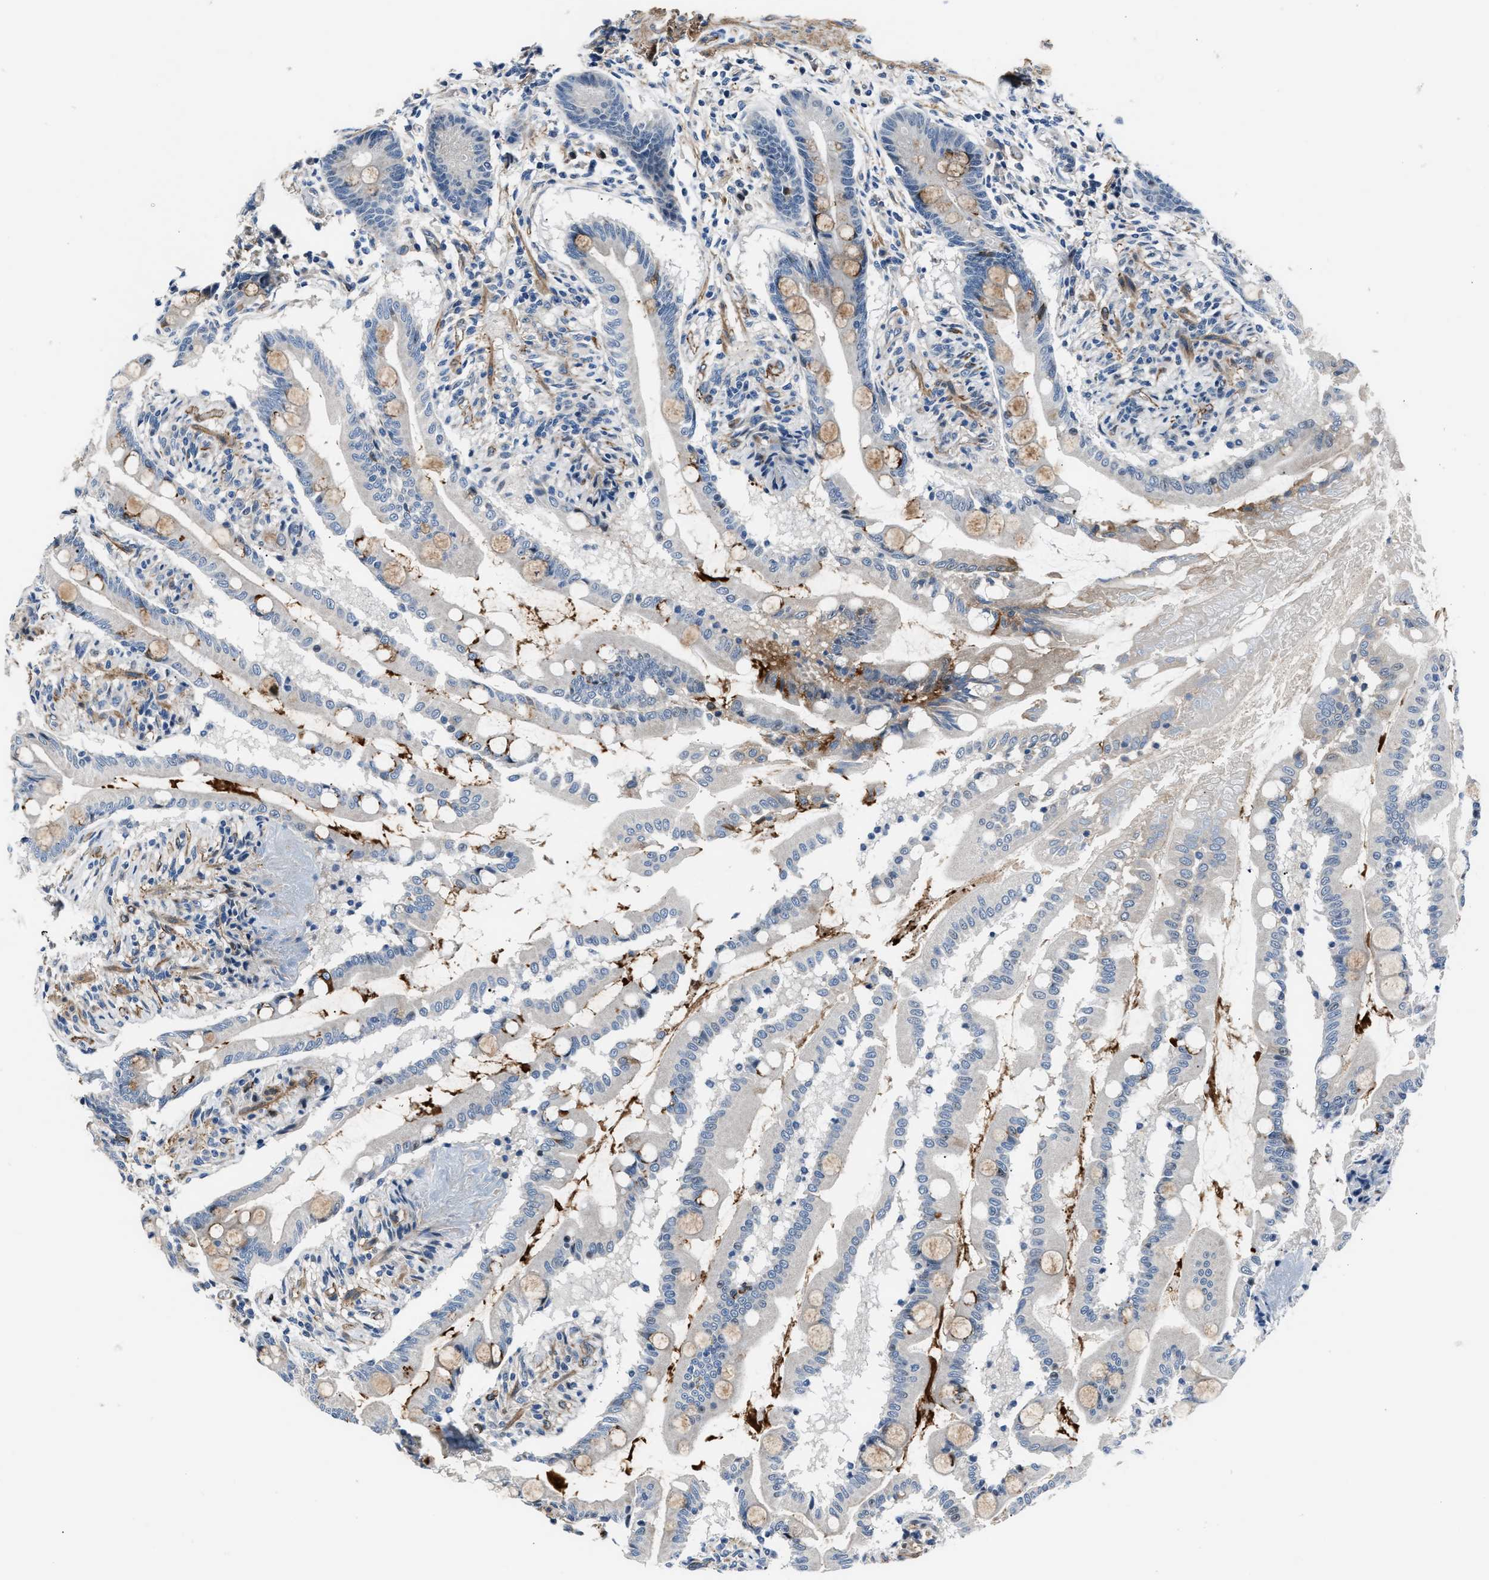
{"staining": {"intensity": "moderate", "quantity": "25%-75%", "location": "cytoplasmic/membranous"}, "tissue": "small intestine", "cell_type": "Glandular cells", "image_type": "normal", "snomed": [{"axis": "morphology", "description": "Normal tissue, NOS"}, {"axis": "topography", "description": "Small intestine"}], "caption": "Protein staining of unremarkable small intestine exhibits moderate cytoplasmic/membranous staining in about 25%-75% of glandular cells. (brown staining indicates protein expression, while blue staining denotes nuclei).", "gene": "MPDZ", "patient": {"sex": "female", "age": 56}}